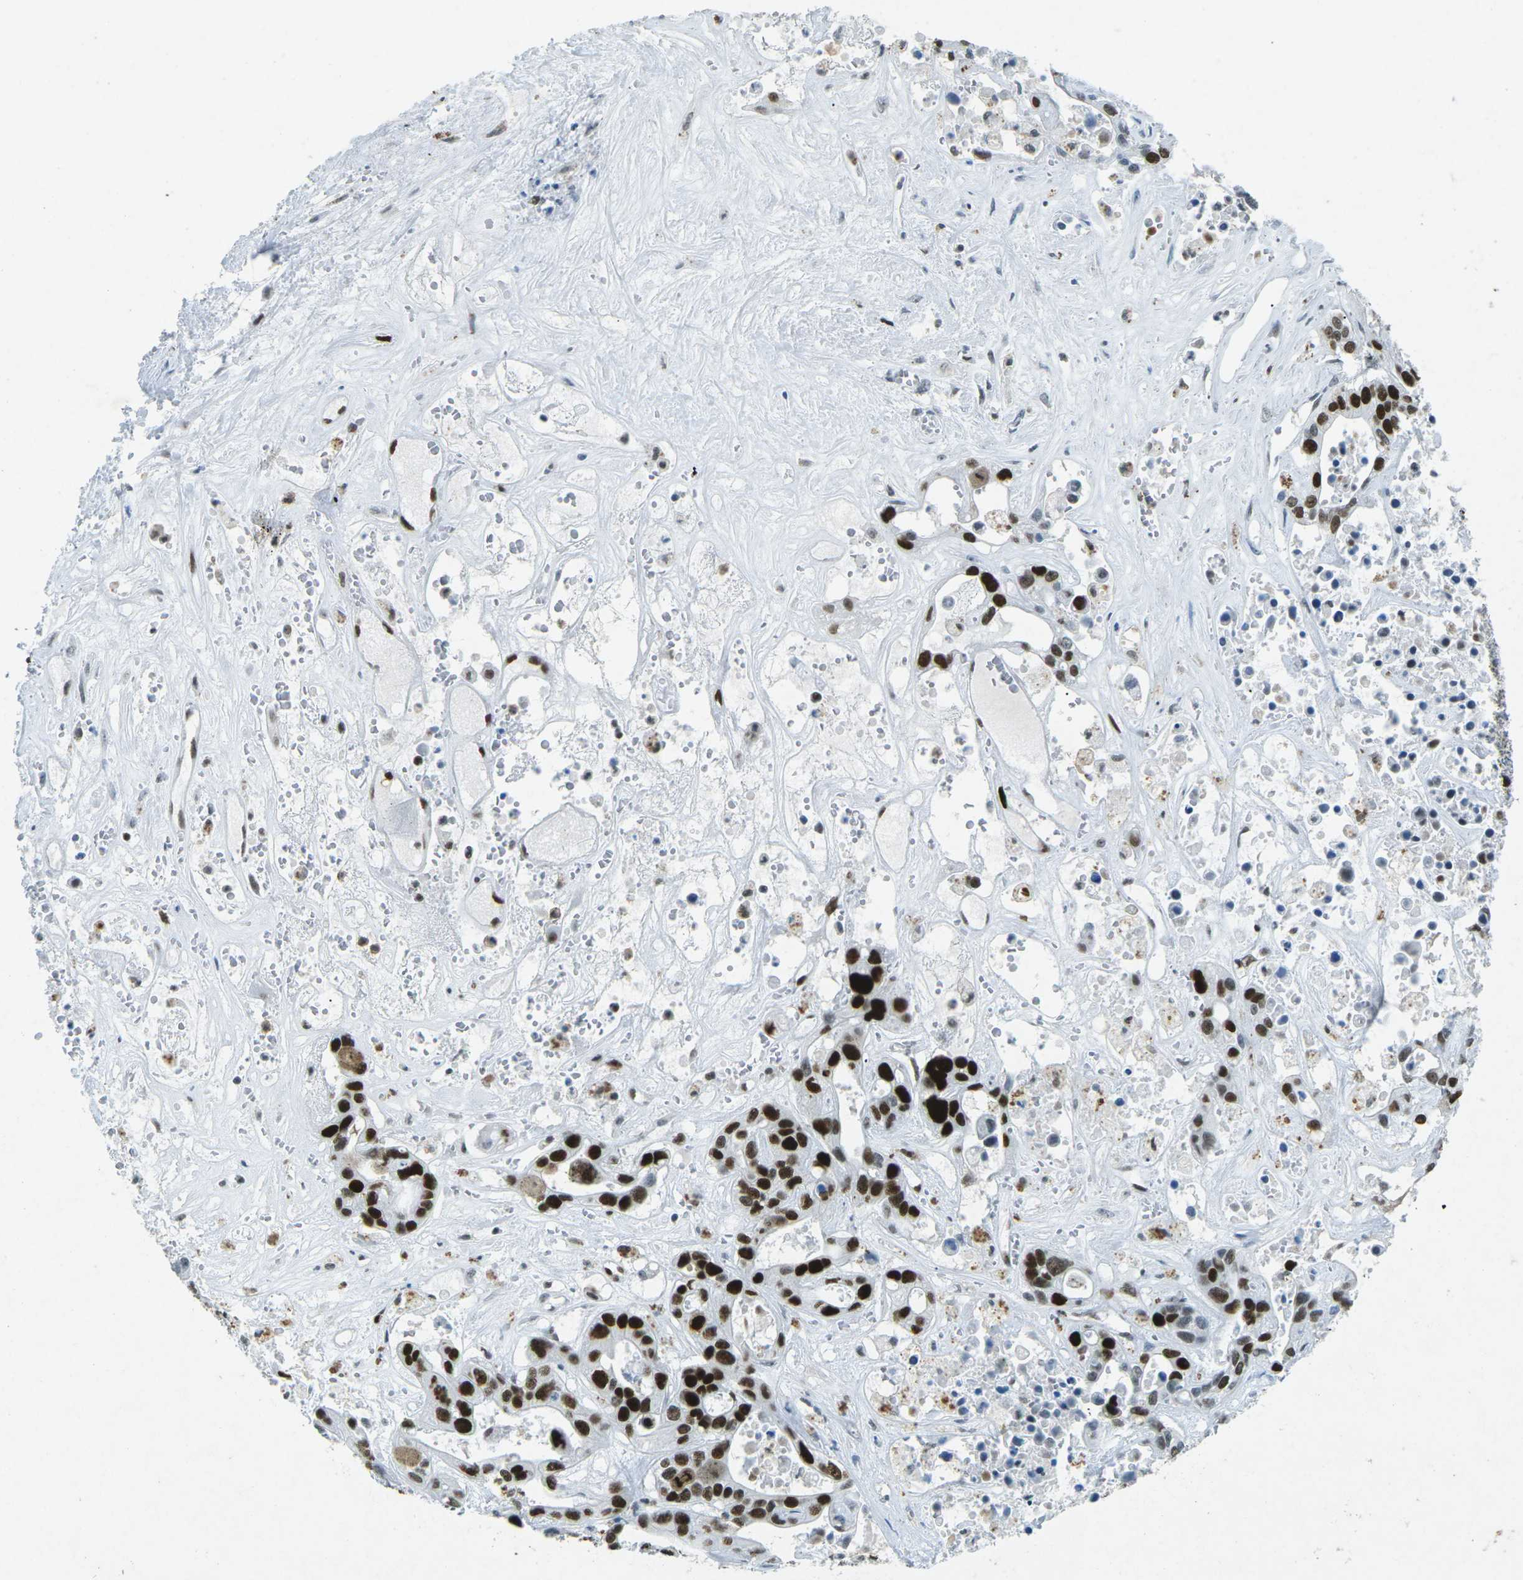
{"staining": {"intensity": "strong", "quantity": ">75%", "location": "nuclear"}, "tissue": "liver cancer", "cell_type": "Tumor cells", "image_type": "cancer", "snomed": [{"axis": "morphology", "description": "Cholangiocarcinoma"}, {"axis": "topography", "description": "Liver"}], "caption": "A histopathology image showing strong nuclear positivity in about >75% of tumor cells in liver cancer (cholangiocarcinoma), as visualized by brown immunohistochemical staining.", "gene": "RB1", "patient": {"sex": "female", "age": 65}}